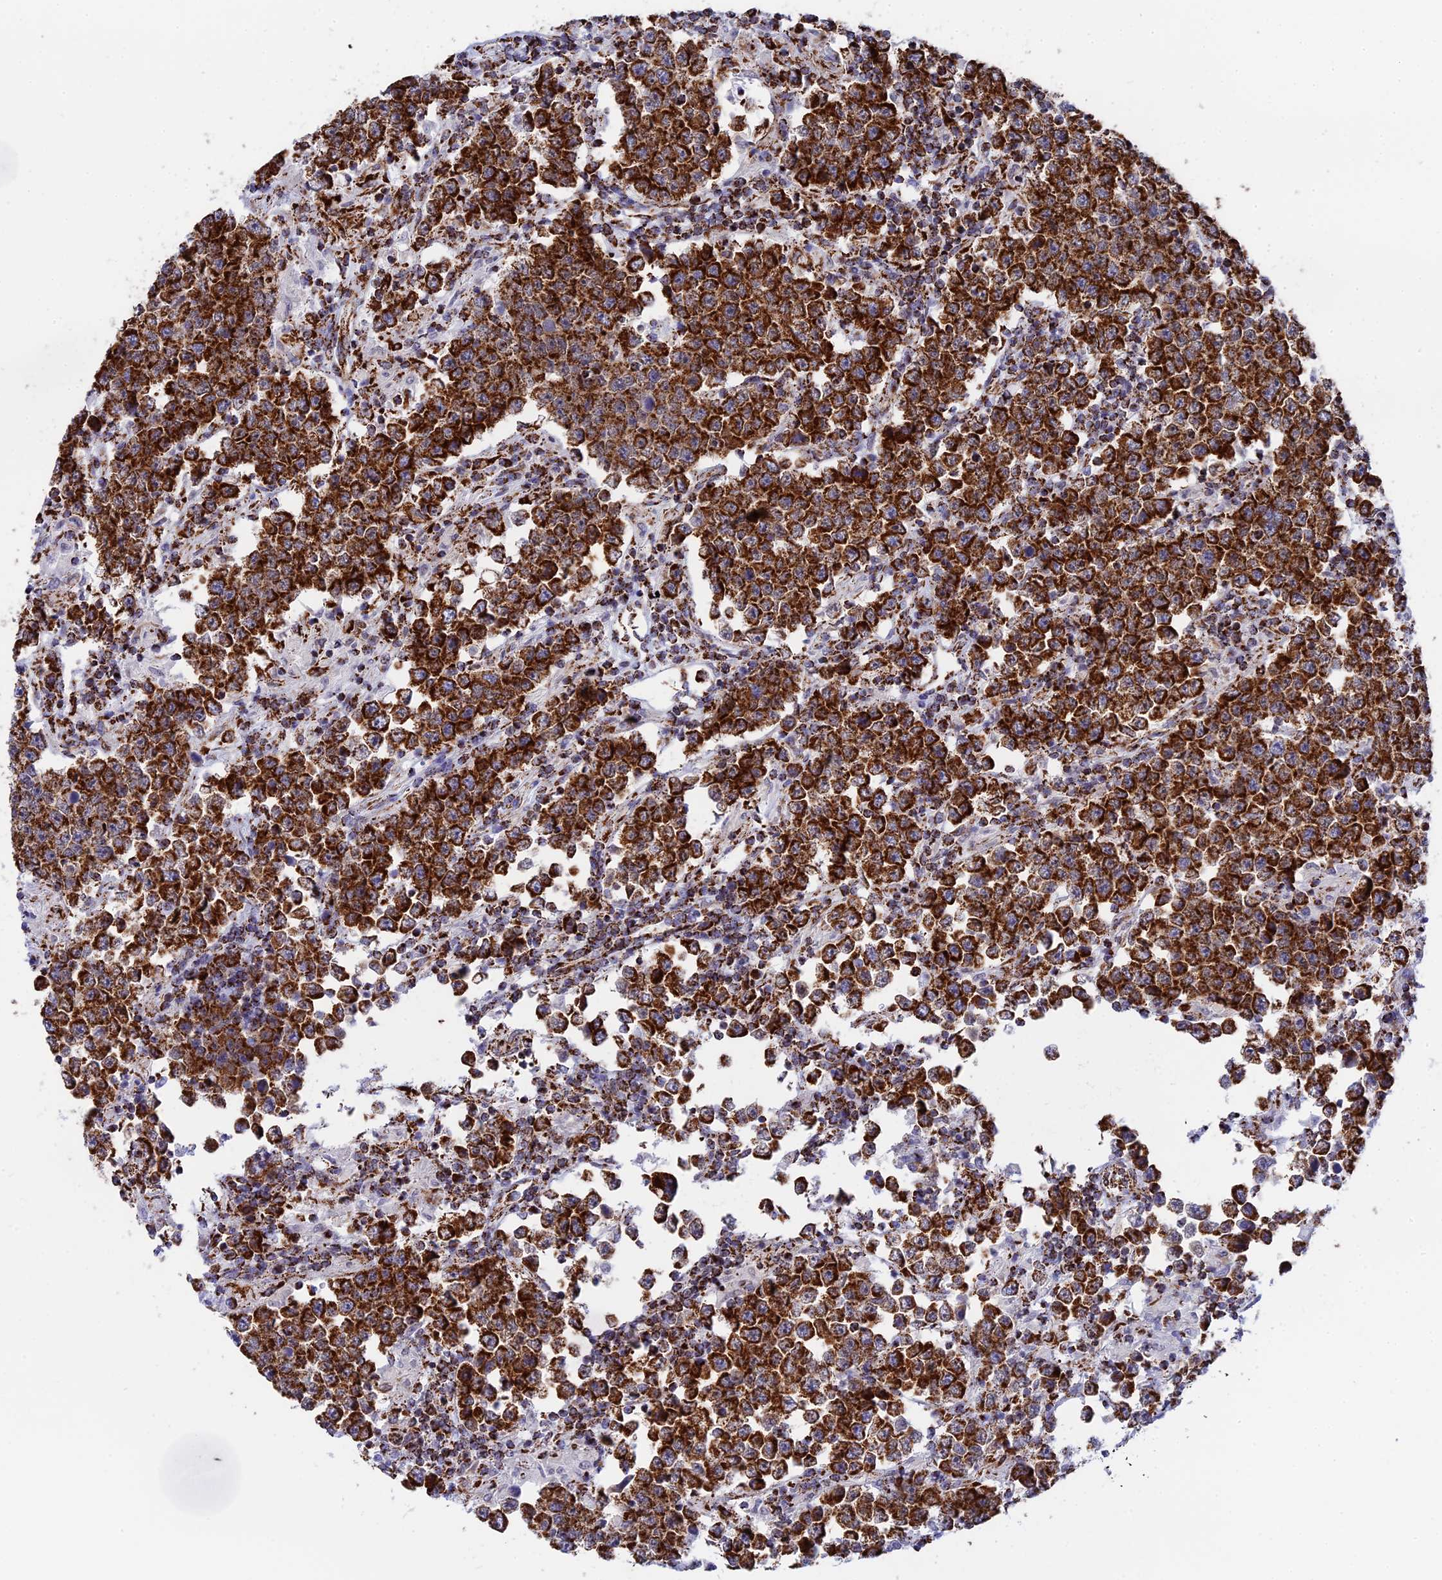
{"staining": {"intensity": "strong", "quantity": ">75%", "location": "cytoplasmic/membranous"}, "tissue": "testis cancer", "cell_type": "Tumor cells", "image_type": "cancer", "snomed": [{"axis": "morphology", "description": "Normal tissue, NOS"}, {"axis": "morphology", "description": "Urothelial carcinoma, High grade"}, {"axis": "morphology", "description": "Seminoma, NOS"}, {"axis": "morphology", "description": "Carcinoma, Embryonal, NOS"}, {"axis": "topography", "description": "Urinary bladder"}, {"axis": "topography", "description": "Testis"}], "caption": "Testis embryonal carcinoma stained with immunohistochemistry (IHC) shows strong cytoplasmic/membranous positivity in about >75% of tumor cells.", "gene": "CDC16", "patient": {"sex": "male", "age": 41}}